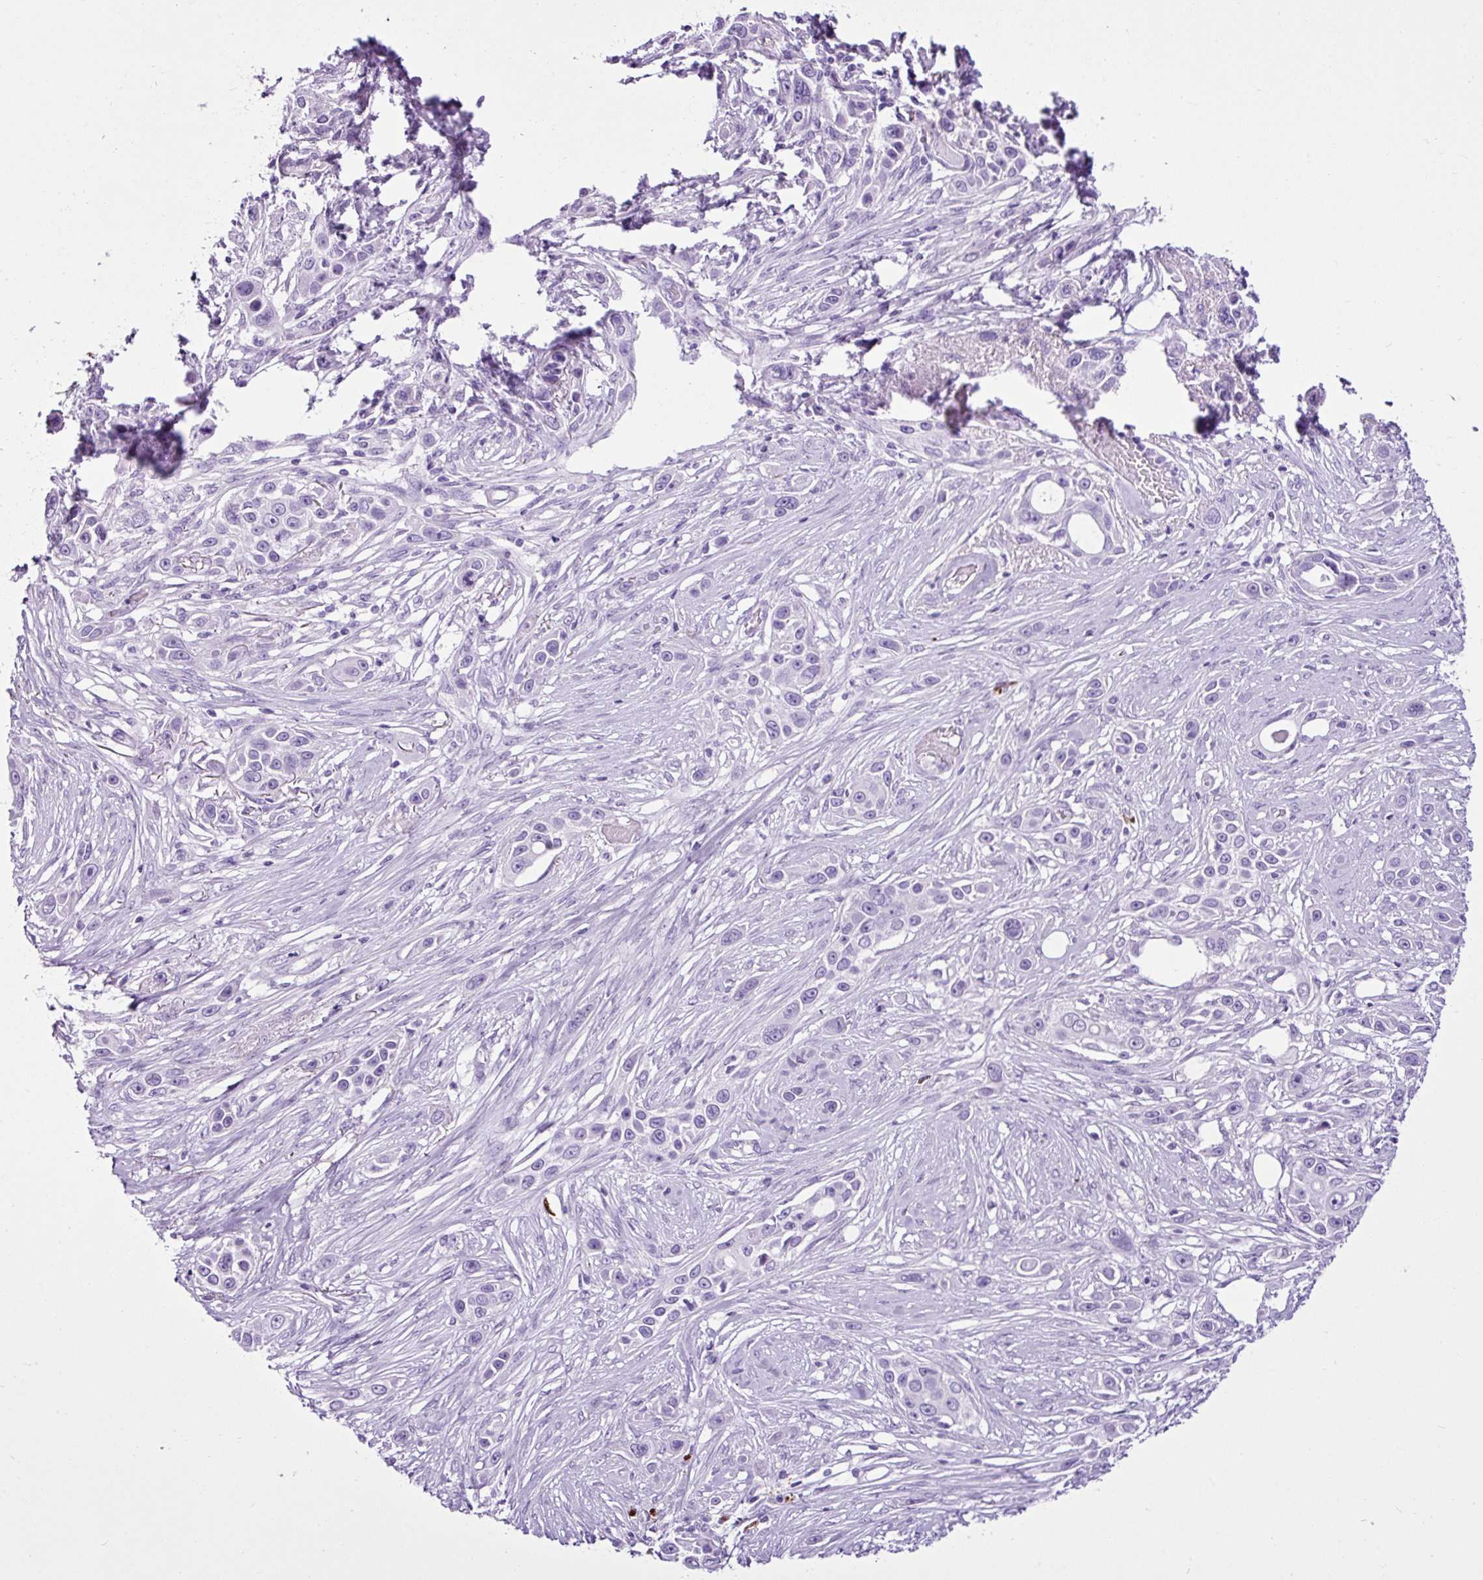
{"staining": {"intensity": "negative", "quantity": "none", "location": "none"}, "tissue": "skin cancer", "cell_type": "Tumor cells", "image_type": "cancer", "snomed": [{"axis": "morphology", "description": "Squamous cell carcinoma, NOS"}, {"axis": "topography", "description": "Skin"}], "caption": "High magnification brightfield microscopy of skin cancer (squamous cell carcinoma) stained with DAB (brown) and counterstained with hematoxylin (blue): tumor cells show no significant staining.", "gene": "LILRB4", "patient": {"sex": "female", "age": 69}}